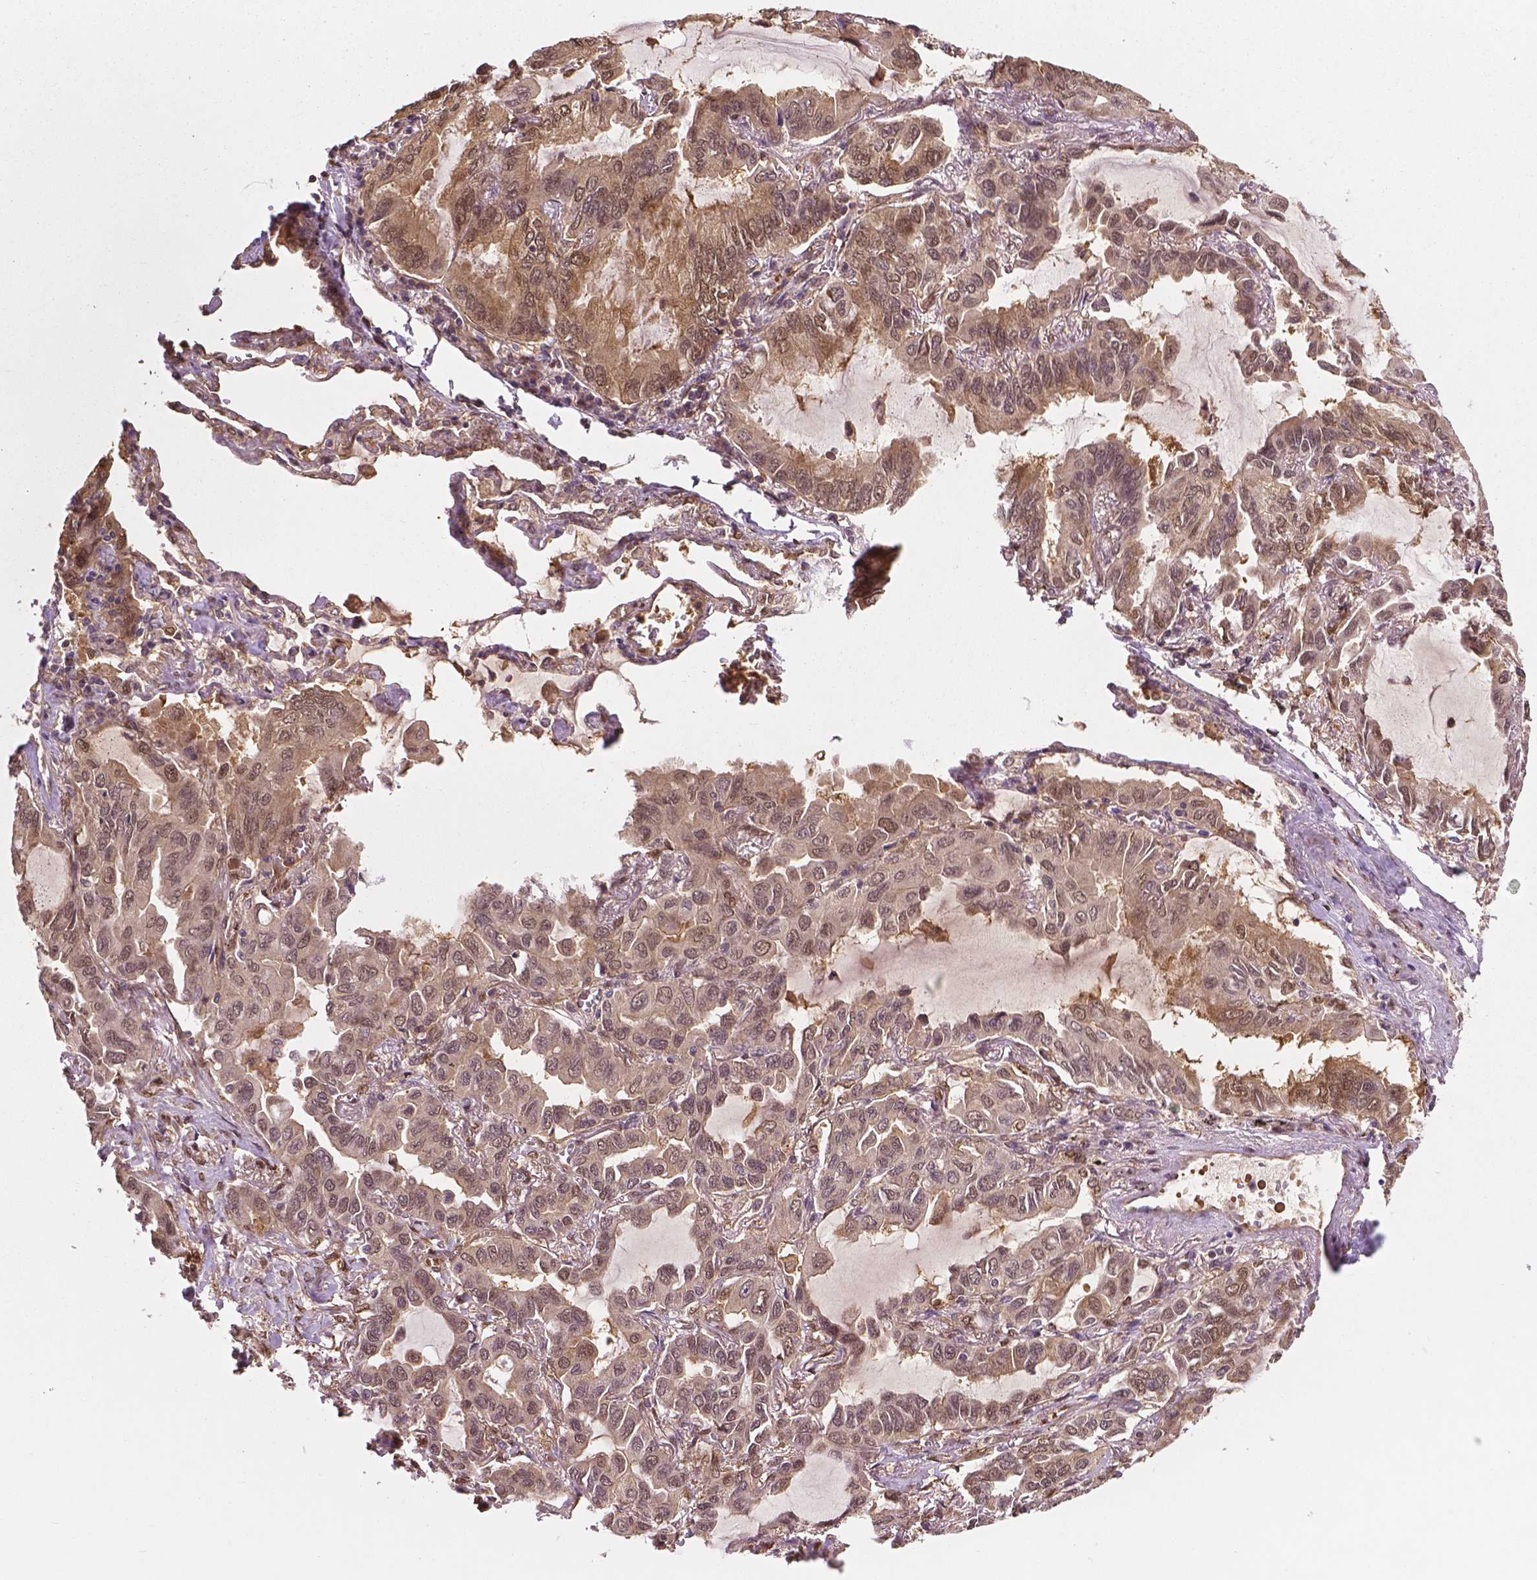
{"staining": {"intensity": "weak", "quantity": "<25%", "location": "nuclear"}, "tissue": "lung cancer", "cell_type": "Tumor cells", "image_type": "cancer", "snomed": [{"axis": "morphology", "description": "Adenocarcinoma, NOS"}, {"axis": "topography", "description": "Lung"}], "caption": "DAB immunohistochemical staining of lung cancer demonstrates no significant expression in tumor cells. (DAB (3,3'-diaminobenzidine) immunohistochemistry, high magnification).", "gene": "YAP1", "patient": {"sex": "male", "age": 64}}